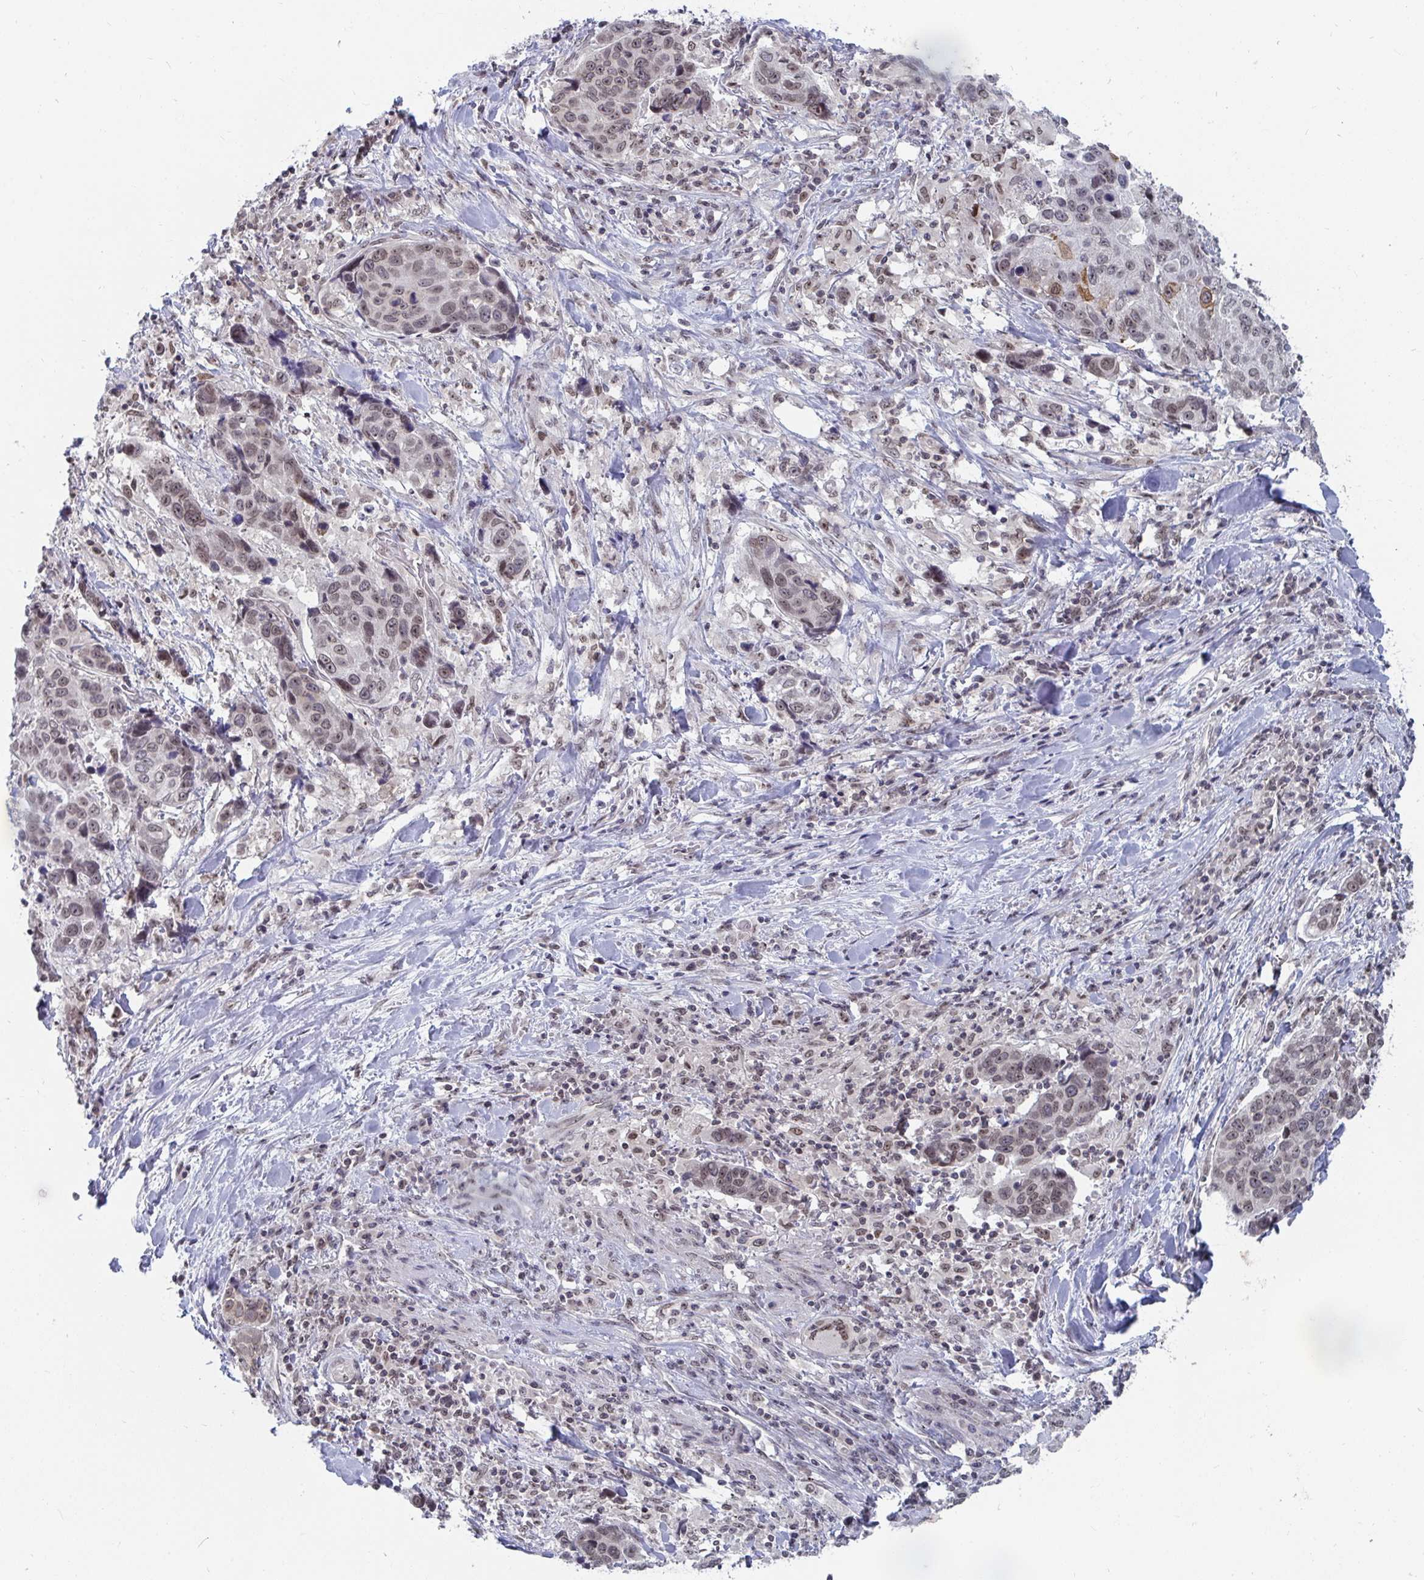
{"staining": {"intensity": "weak", "quantity": ">75%", "location": "nuclear"}, "tissue": "lung cancer", "cell_type": "Tumor cells", "image_type": "cancer", "snomed": [{"axis": "morphology", "description": "Squamous cell carcinoma, NOS"}, {"axis": "topography", "description": "Lymph node"}, {"axis": "topography", "description": "Lung"}], "caption": "Brown immunohistochemical staining in lung cancer (squamous cell carcinoma) exhibits weak nuclear staining in about >75% of tumor cells.", "gene": "TRIP12", "patient": {"sex": "male", "age": 61}}